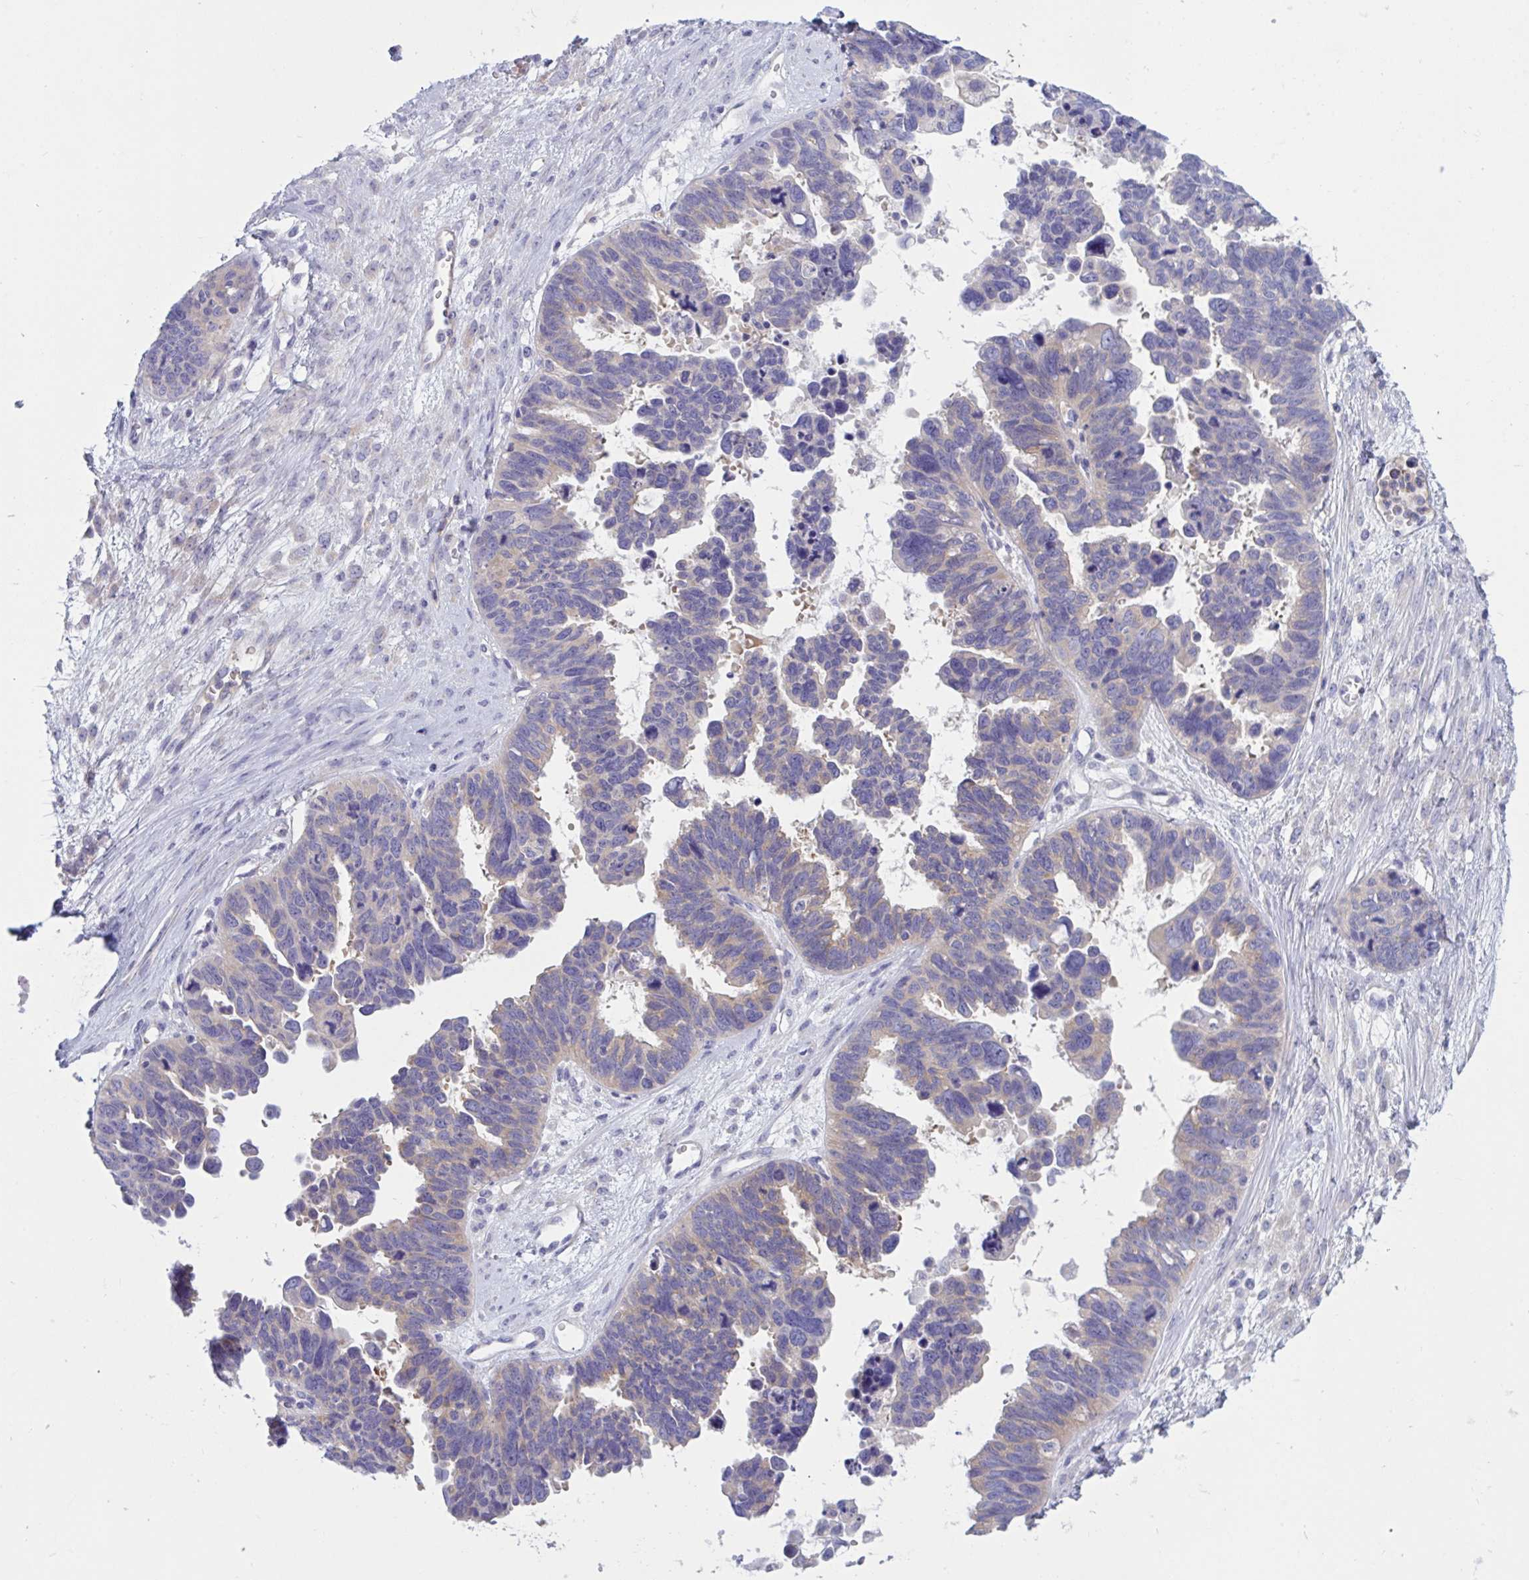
{"staining": {"intensity": "negative", "quantity": "none", "location": "none"}, "tissue": "ovarian cancer", "cell_type": "Tumor cells", "image_type": "cancer", "snomed": [{"axis": "morphology", "description": "Cystadenocarcinoma, serous, NOS"}, {"axis": "topography", "description": "Ovary"}], "caption": "There is no significant expression in tumor cells of ovarian cancer. Brightfield microscopy of immunohistochemistry stained with DAB (brown) and hematoxylin (blue), captured at high magnification.", "gene": "OXLD1", "patient": {"sex": "female", "age": 60}}